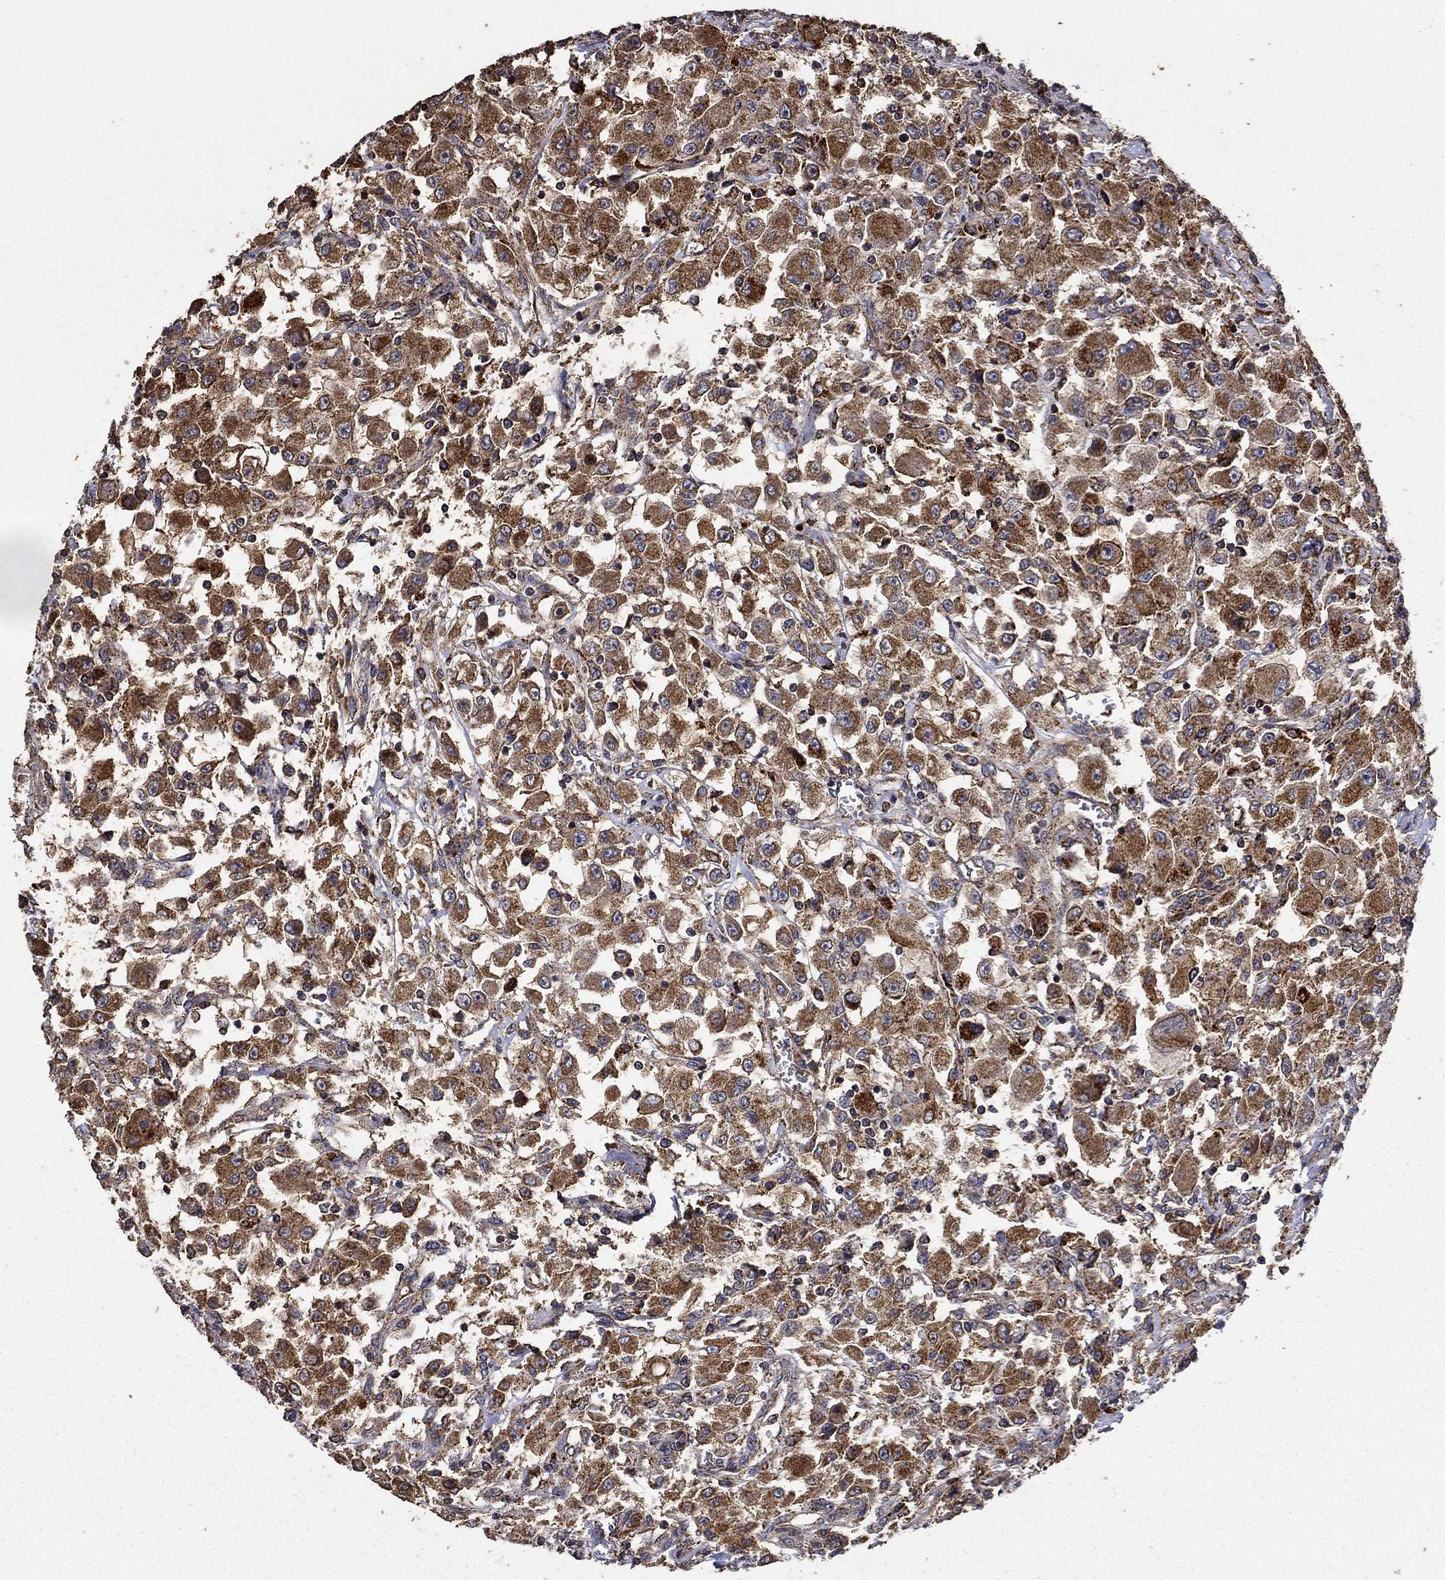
{"staining": {"intensity": "strong", "quantity": "25%-75%", "location": "cytoplasmic/membranous"}, "tissue": "renal cancer", "cell_type": "Tumor cells", "image_type": "cancer", "snomed": [{"axis": "morphology", "description": "Adenocarcinoma, NOS"}, {"axis": "topography", "description": "Kidney"}], "caption": "Renal cancer (adenocarcinoma) tissue exhibits strong cytoplasmic/membranous positivity in about 25%-75% of tumor cells", "gene": "IFRD1", "patient": {"sex": "female", "age": 67}}